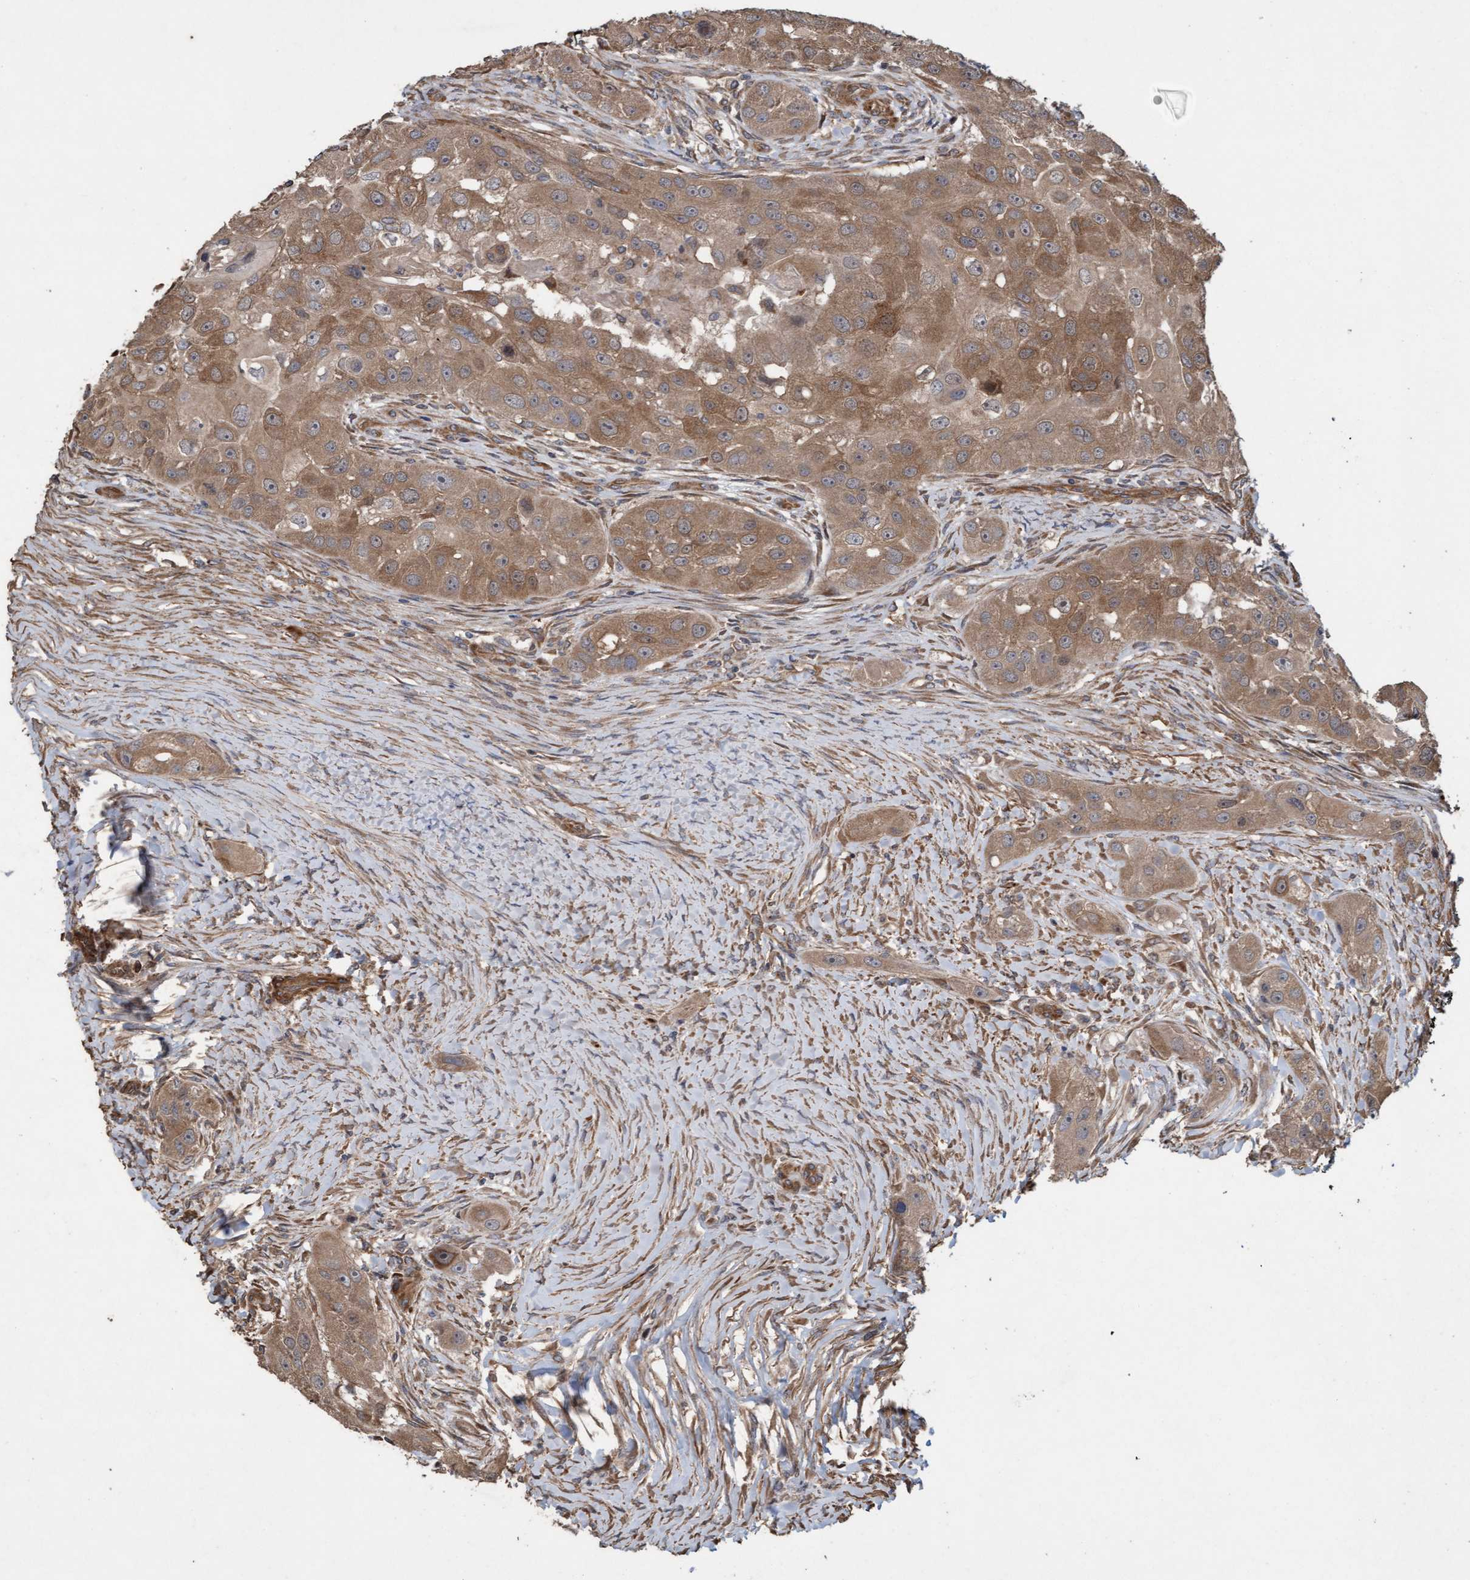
{"staining": {"intensity": "moderate", "quantity": ">75%", "location": "cytoplasmic/membranous"}, "tissue": "head and neck cancer", "cell_type": "Tumor cells", "image_type": "cancer", "snomed": [{"axis": "morphology", "description": "Normal tissue, NOS"}, {"axis": "morphology", "description": "Squamous cell carcinoma, NOS"}, {"axis": "topography", "description": "Skeletal muscle"}, {"axis": "topography", "description": "Head-Neck"}], "caption": "About >75% of tumor cells in human head and neck cancer (squamous cell carcinoma) display moderate cytoplasmic/membranous protein staining as visualized by brown immunohistochemical staining.", "gene": "CDC42EP4", "patient": {"sex": "male", "age": 51}}